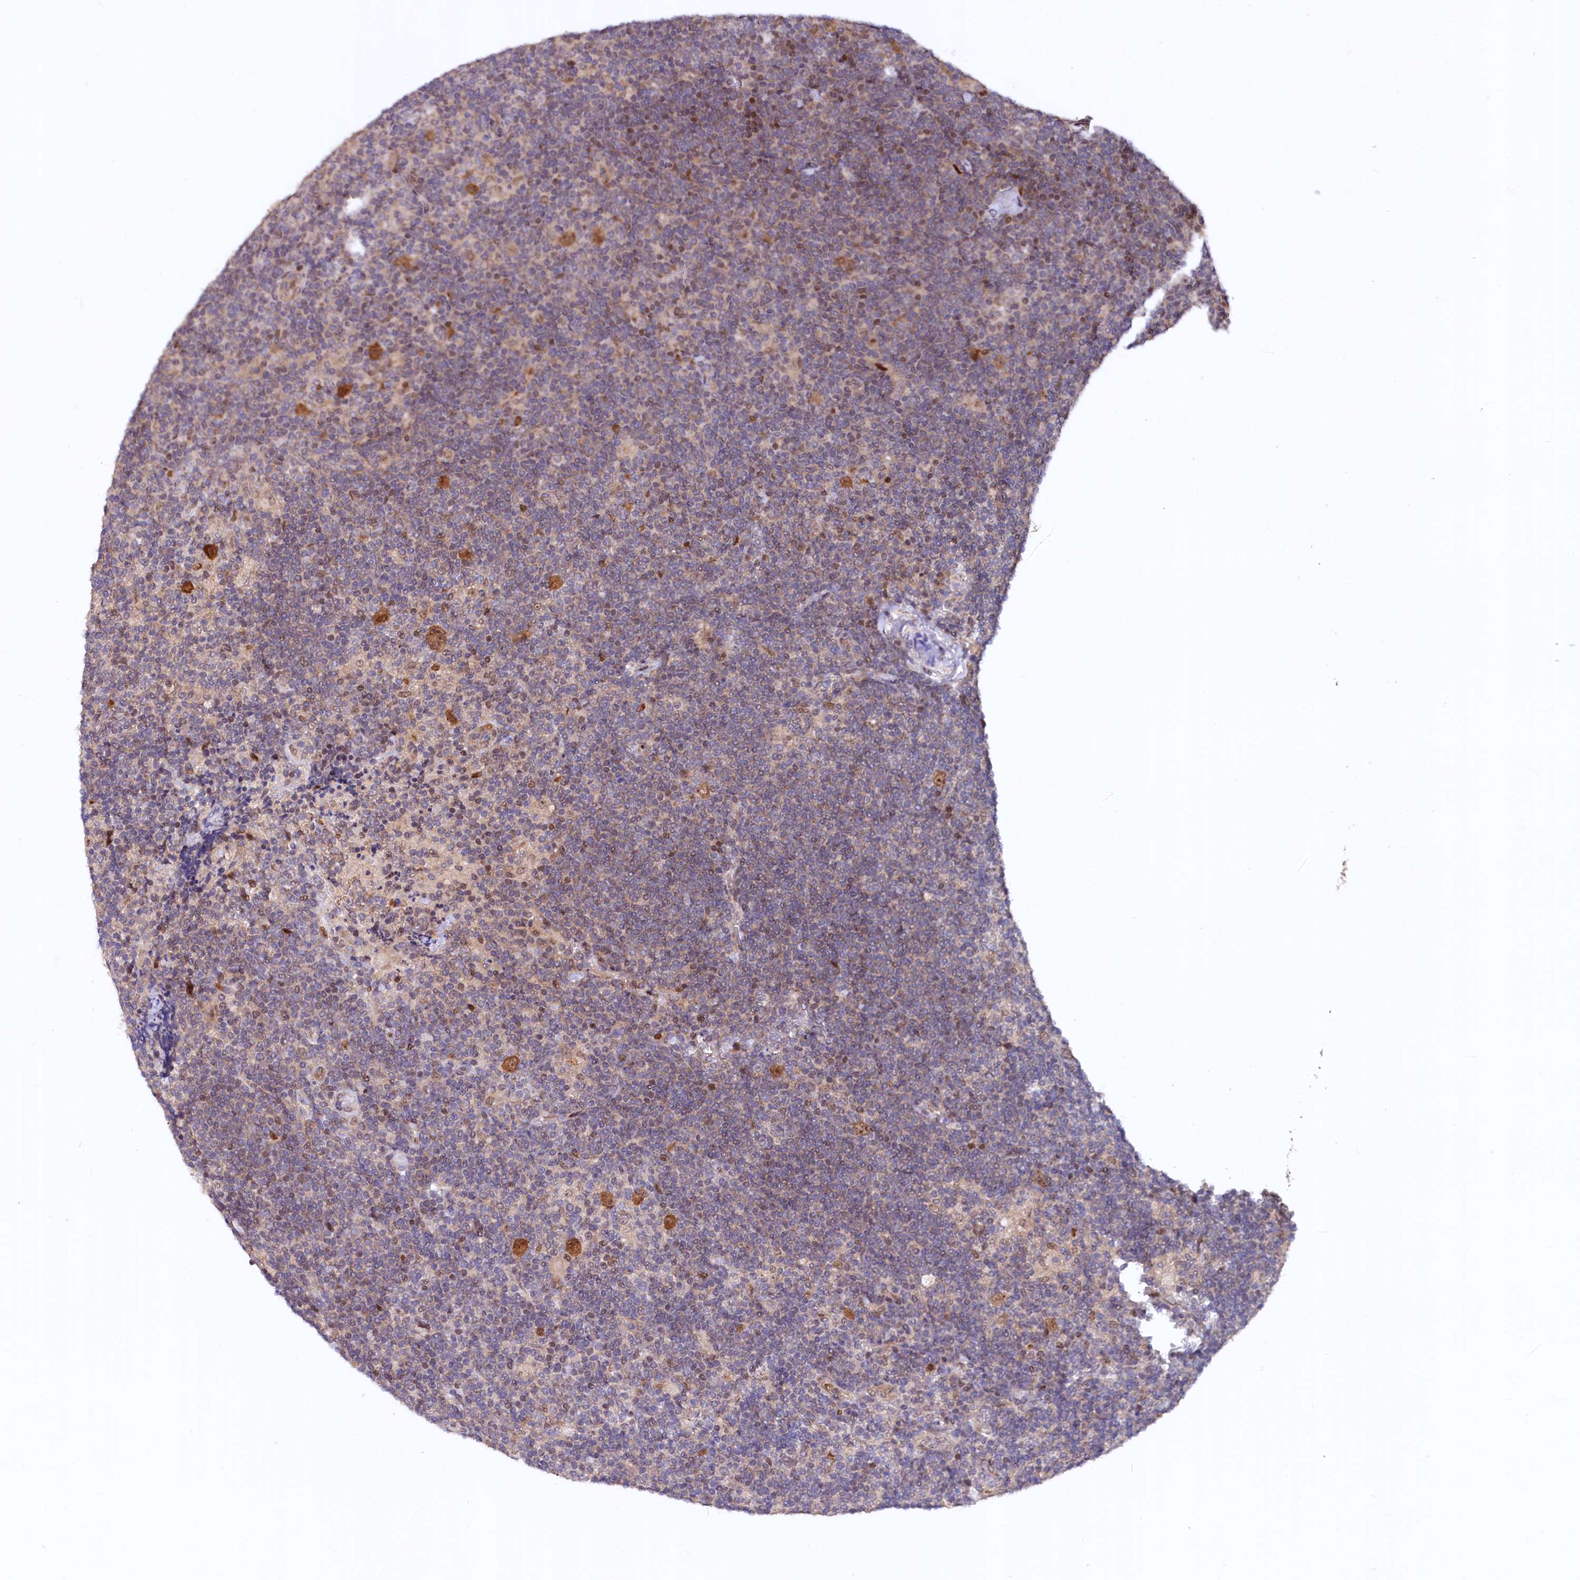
{"staining": {"intensity": "moderate", "quantity": ">75%", "location": "cytoplasmic/membranous,nuclear"}, "tissue": "lymphoma", "cell_type": "Tumor cells", "image_type": "cancer", "snomed": [{"axis": "morphology", "description": "Hodgkin's disease, NOS"}, {"axis": "topography", "description": "Lymph node"}], "caption": "Hodgkin's disease stained with a brown dye shows moderate cytoplasmic/membranous and nuclear positive positivity in about >75% of tumor cells.", "gene": "N4BP2L1", "patient": {"sex": "female", "age": 57}}